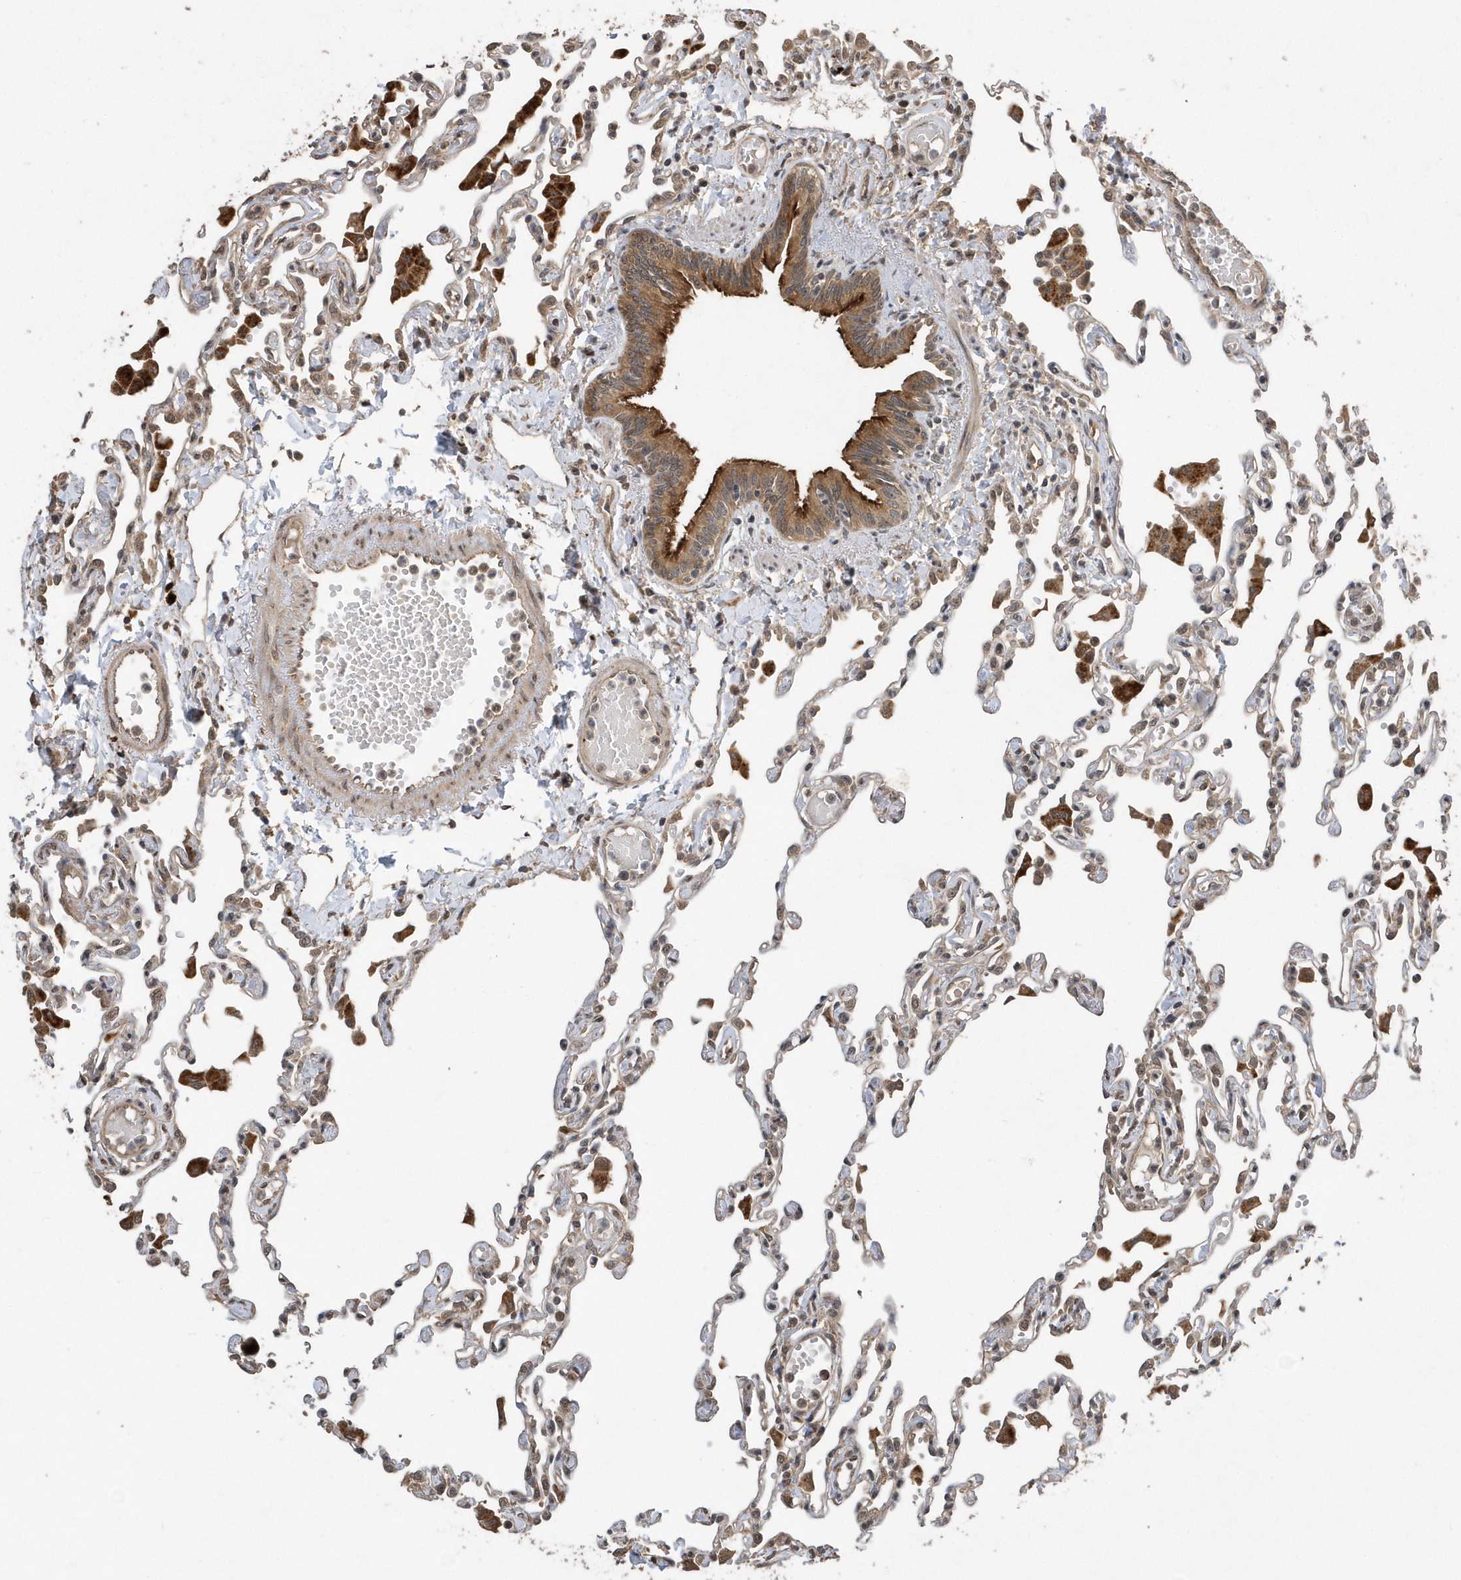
{"staining": {"intensity": "moderate", "quantity": "25%-75%", "location": "cytoplasmic/membranous"}, "tissue": "lung", "cell_type": "Alveolar cells", "image_type": "normal", "snomed": [{"axis": "morphology", "description": "Normal tissue, NOS"}, {"axis": "topography", "description": "Bronchus"}, {"axis": "topography", "description": "Lung"}], "caption": "Immunohistochemistry (IHC) staining of benign lung, which demonstrates medium levels of moderate cytoplasmic/membranous positivity in approximately 25%-75% of alveolar cells indicating moderate cytoplasmic/membranous protein expression. The staining was performed using DAB (3,3'-diaminobenzidine) (brown) for protein detection and nuclei were counterstained in hematoxylin (blue).", "gene": "WASHC5", "patient": {"sex": "female", "age": 49}}